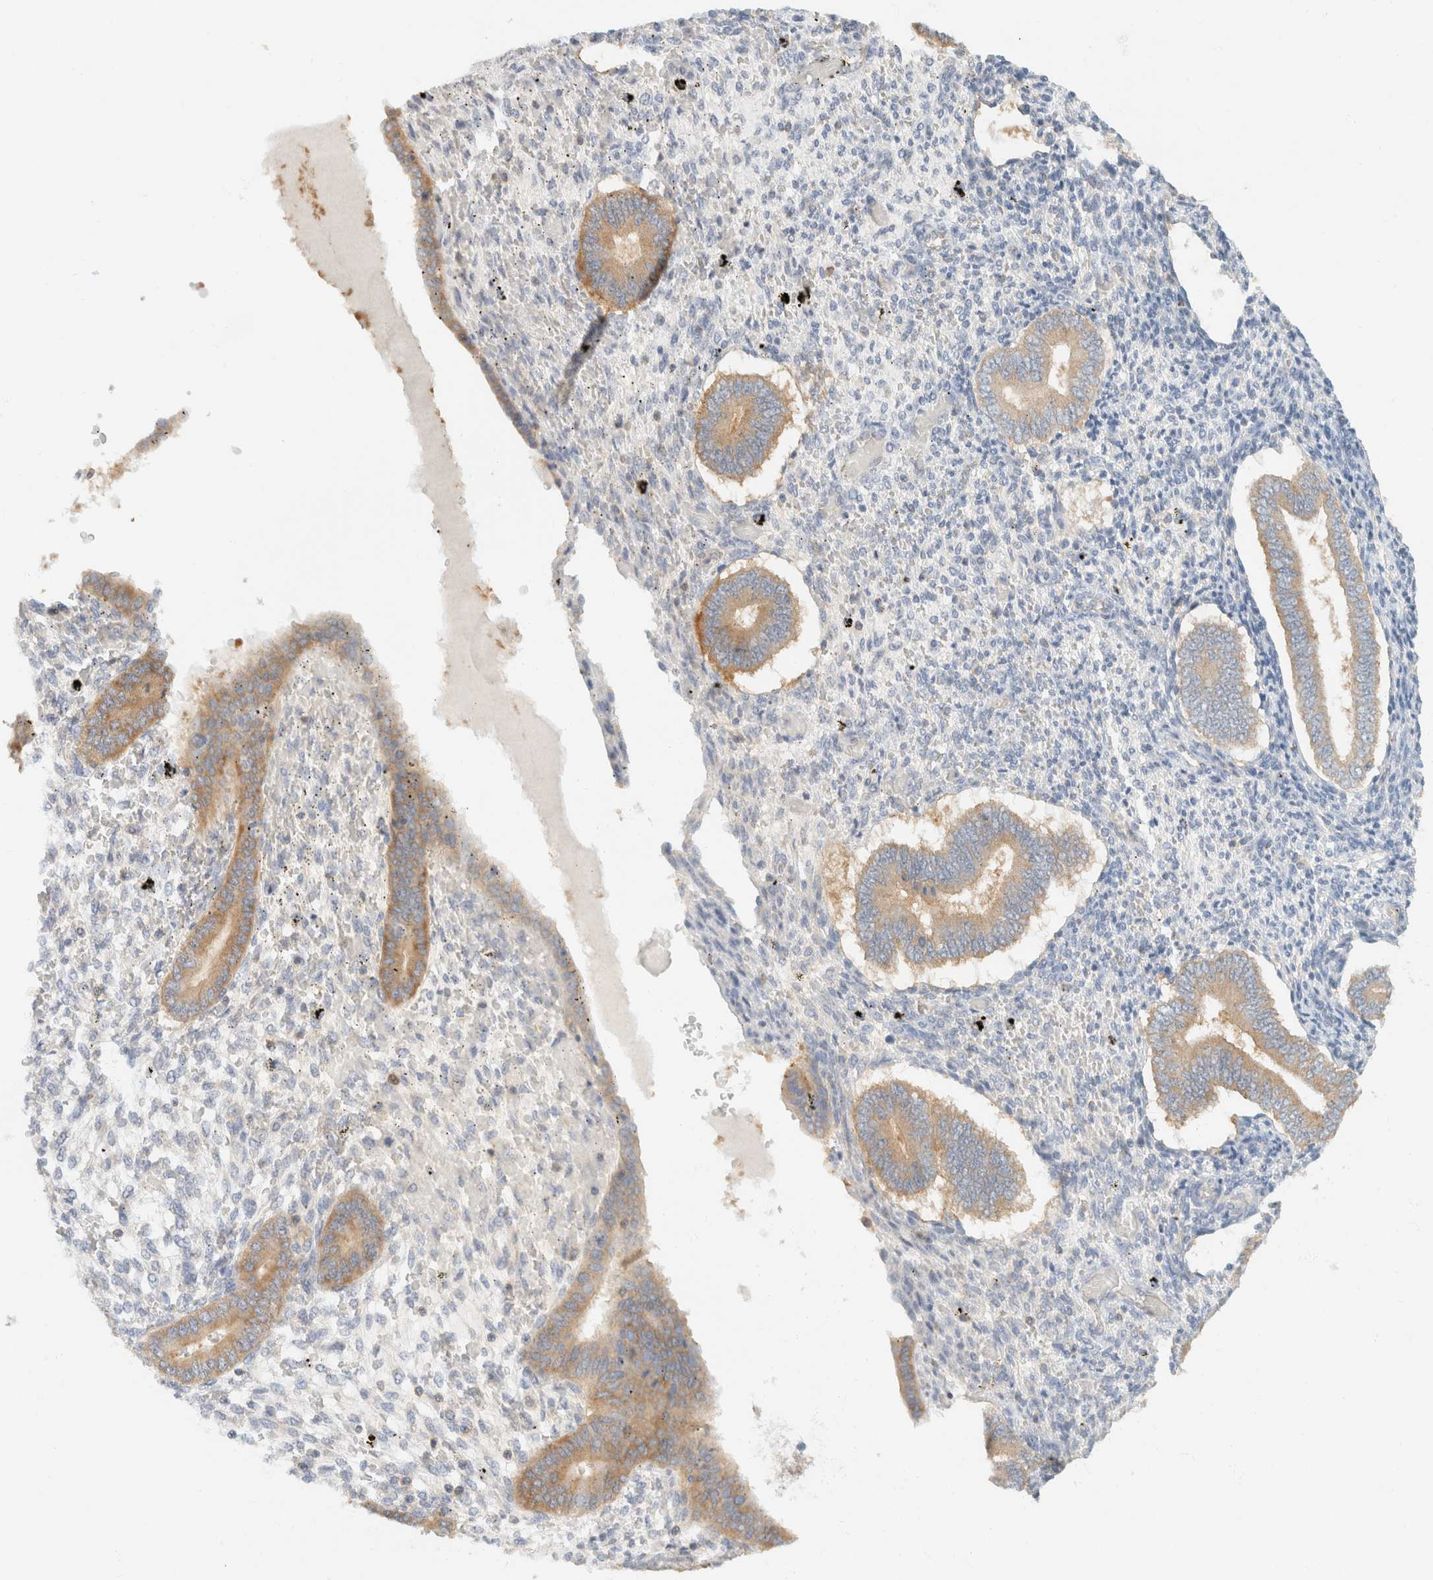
{"staining": {"intensity": "negative", "quantity": "none", "location": "none"}, "tissue": "endometrium", "cell_type": "Cells in endometrial stroma", "image_type": "normal", "snomed": [{"axis": "morphology", "description": "Normal tissue, NOS"}, {"axis": "topography", "description": "Endometrium"}], "caption": "Immunohistochemistry (IHC) photomicrograph of unremarkable endometrium: endometrium stained with DAB (3,3'-diaminobenzidine) reveals no significant protein positivity in cells in endometrial stroma.", "gene": "SH3GLB2", "patient": {"sex": "female", "age": 42}}